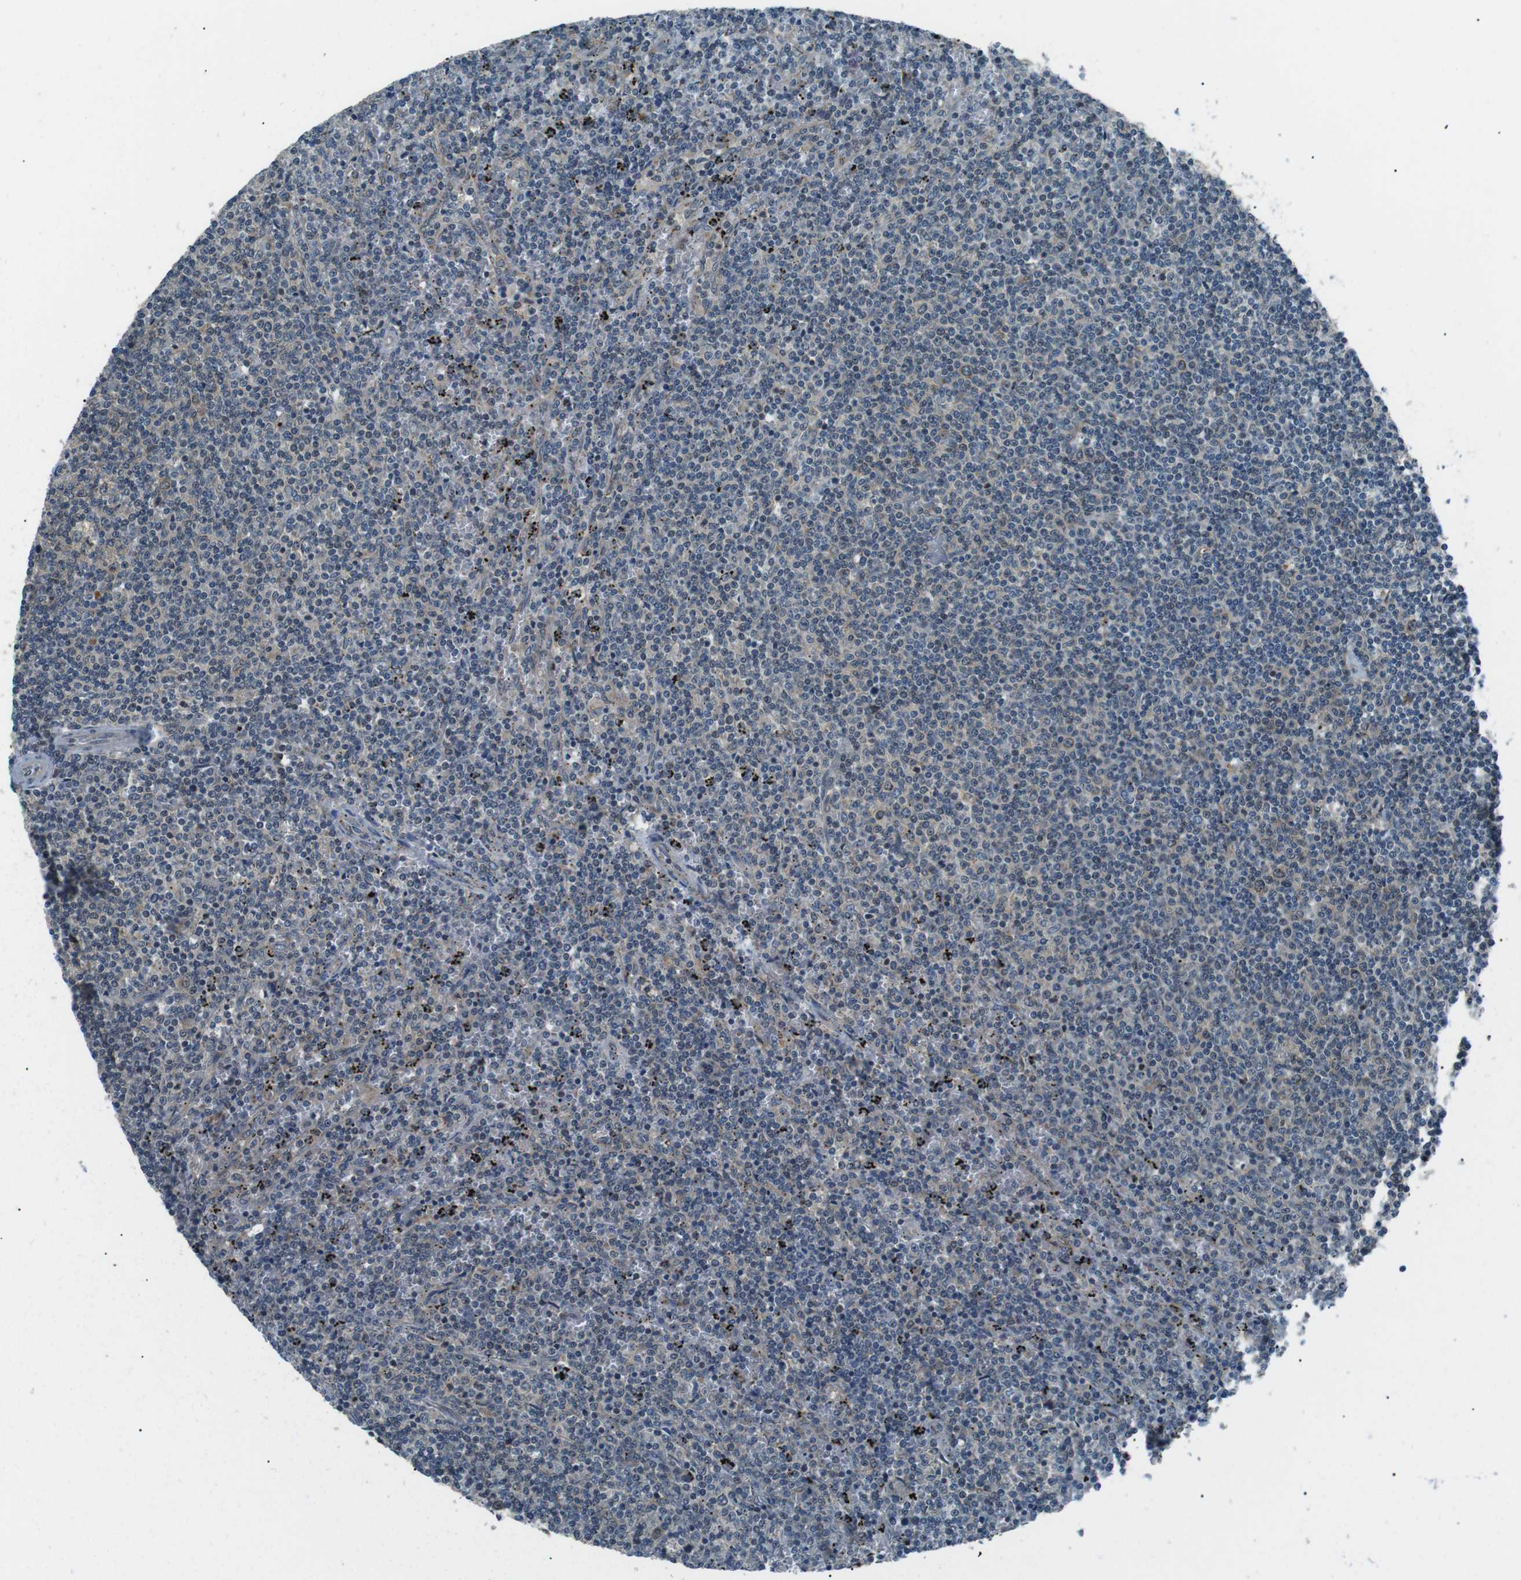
{"staining": {"intensity": "negative", "quantity": "none", "location": "none"}, "tissue": "lymphoma", "cell_type": "Tumor cells", "image_type": "cancer", "snomed": [{"axis": "morphology", "description": "Malignant lymphoma, non-Hodgkin's type, Low grade"}, {"axis": "topography", "description": "Spleen"}], "caption": "Human malignant lymphoma, non-Hodgkin's type (low-grade) stained for a protein using immunohistochemistry (IHC) displays no expression in tumor cells.", "gene": "LRIG2", "patient": {"sex": "female", "age": 50}}